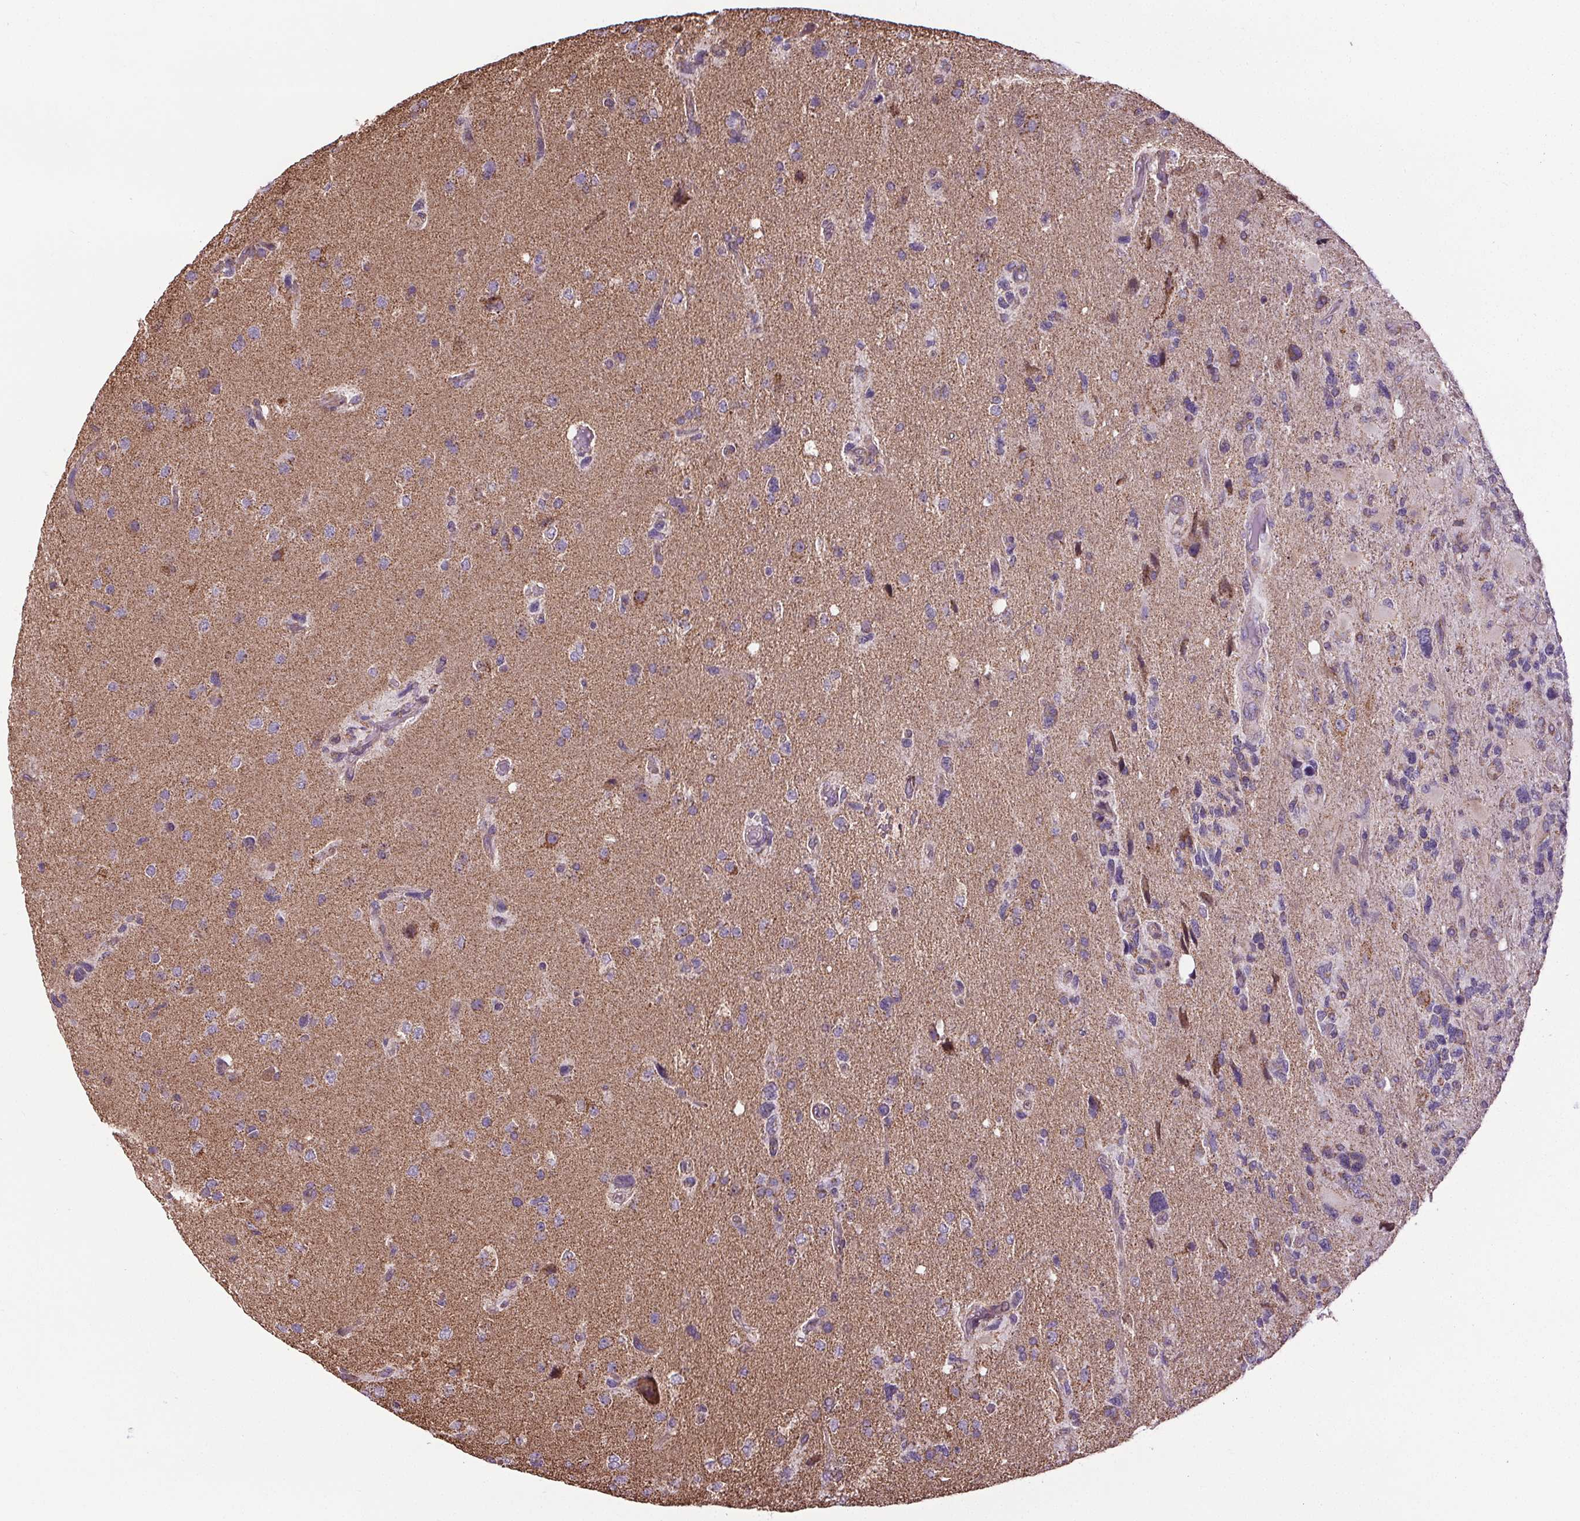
{"staining": {"intensity": "negative", "quantity": "none", "location": "none"}, "tissue": "glioma", "cell_type": "Tumor cells", "image_type": "cancer", "snomed": [{"axis": "morphology", "description": "Glioma, malignant, High grade"}, {"axis": "topography", "description": "Brain"}], "caption": "This is an immunohistochemistry (IHC) micrograph of human malignant glioma (high-grade). There is no expression in tumor cells.", "gene": "ZNF548", "patient": {"sex": "female", "age": 71}}